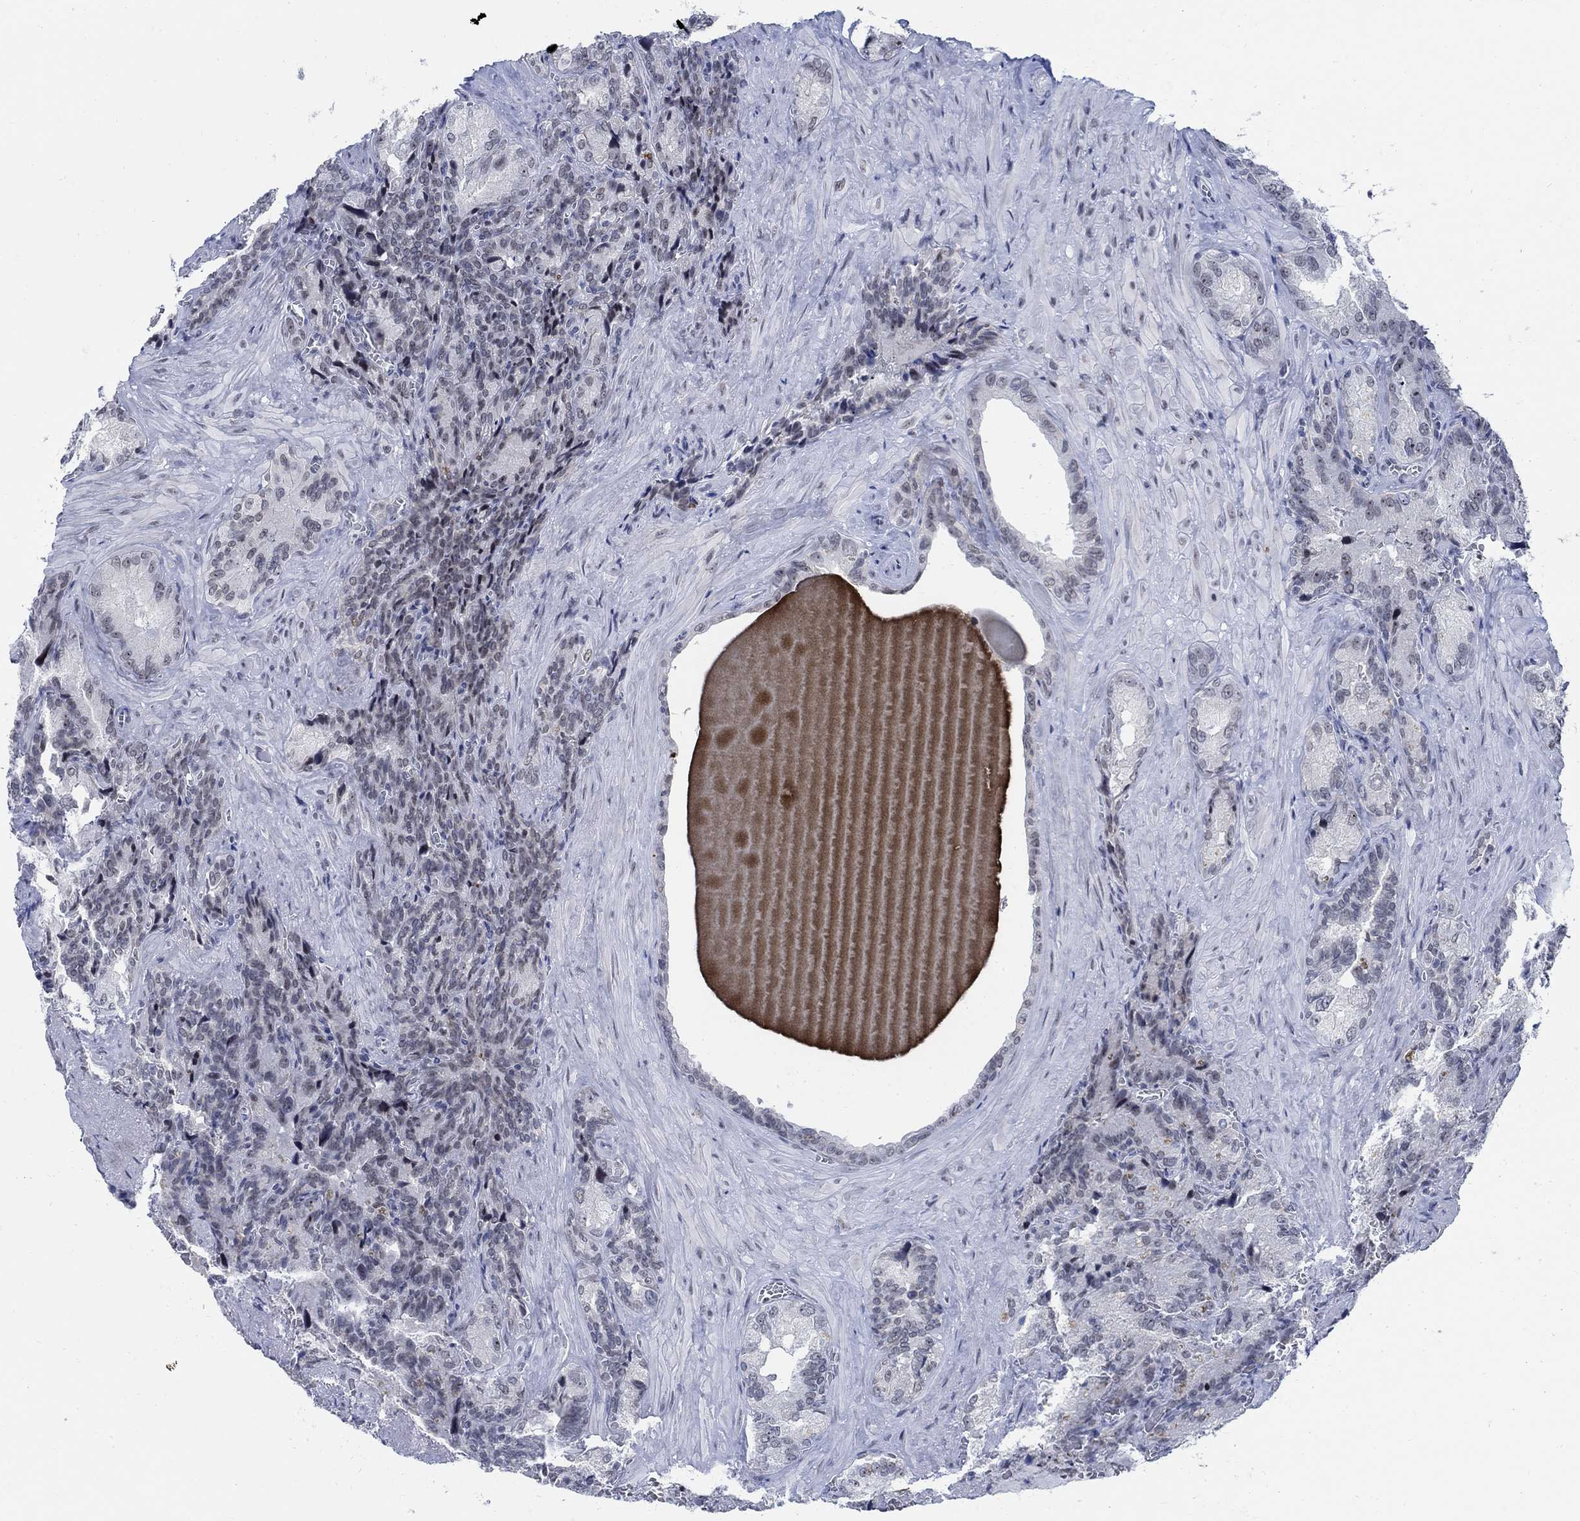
{"staining": {"intensity": "negative", "quantity": "none", "location": "none"}, "tissue": "seminal vesicle", "cell_type": "Glandular cells", "image_type": "normal", "snomed": [{"axis": "morphology", "description": "Normal tissue, NOS"}, {"axis": "topography", "description": "Seminal veicle"}], "caption": "High magnification brightfield microscopy of normal seminal vesicle stained with DAB (brown) and counterstained with hematoxylin (blue): glandular cells show no significant staining. (DAB (3,3'-diaminobenzidine) immunohistochemistry with hematoxylin counter stain).", "gene": "DLK1", "patient": {"sex": "male", "age": 72}}